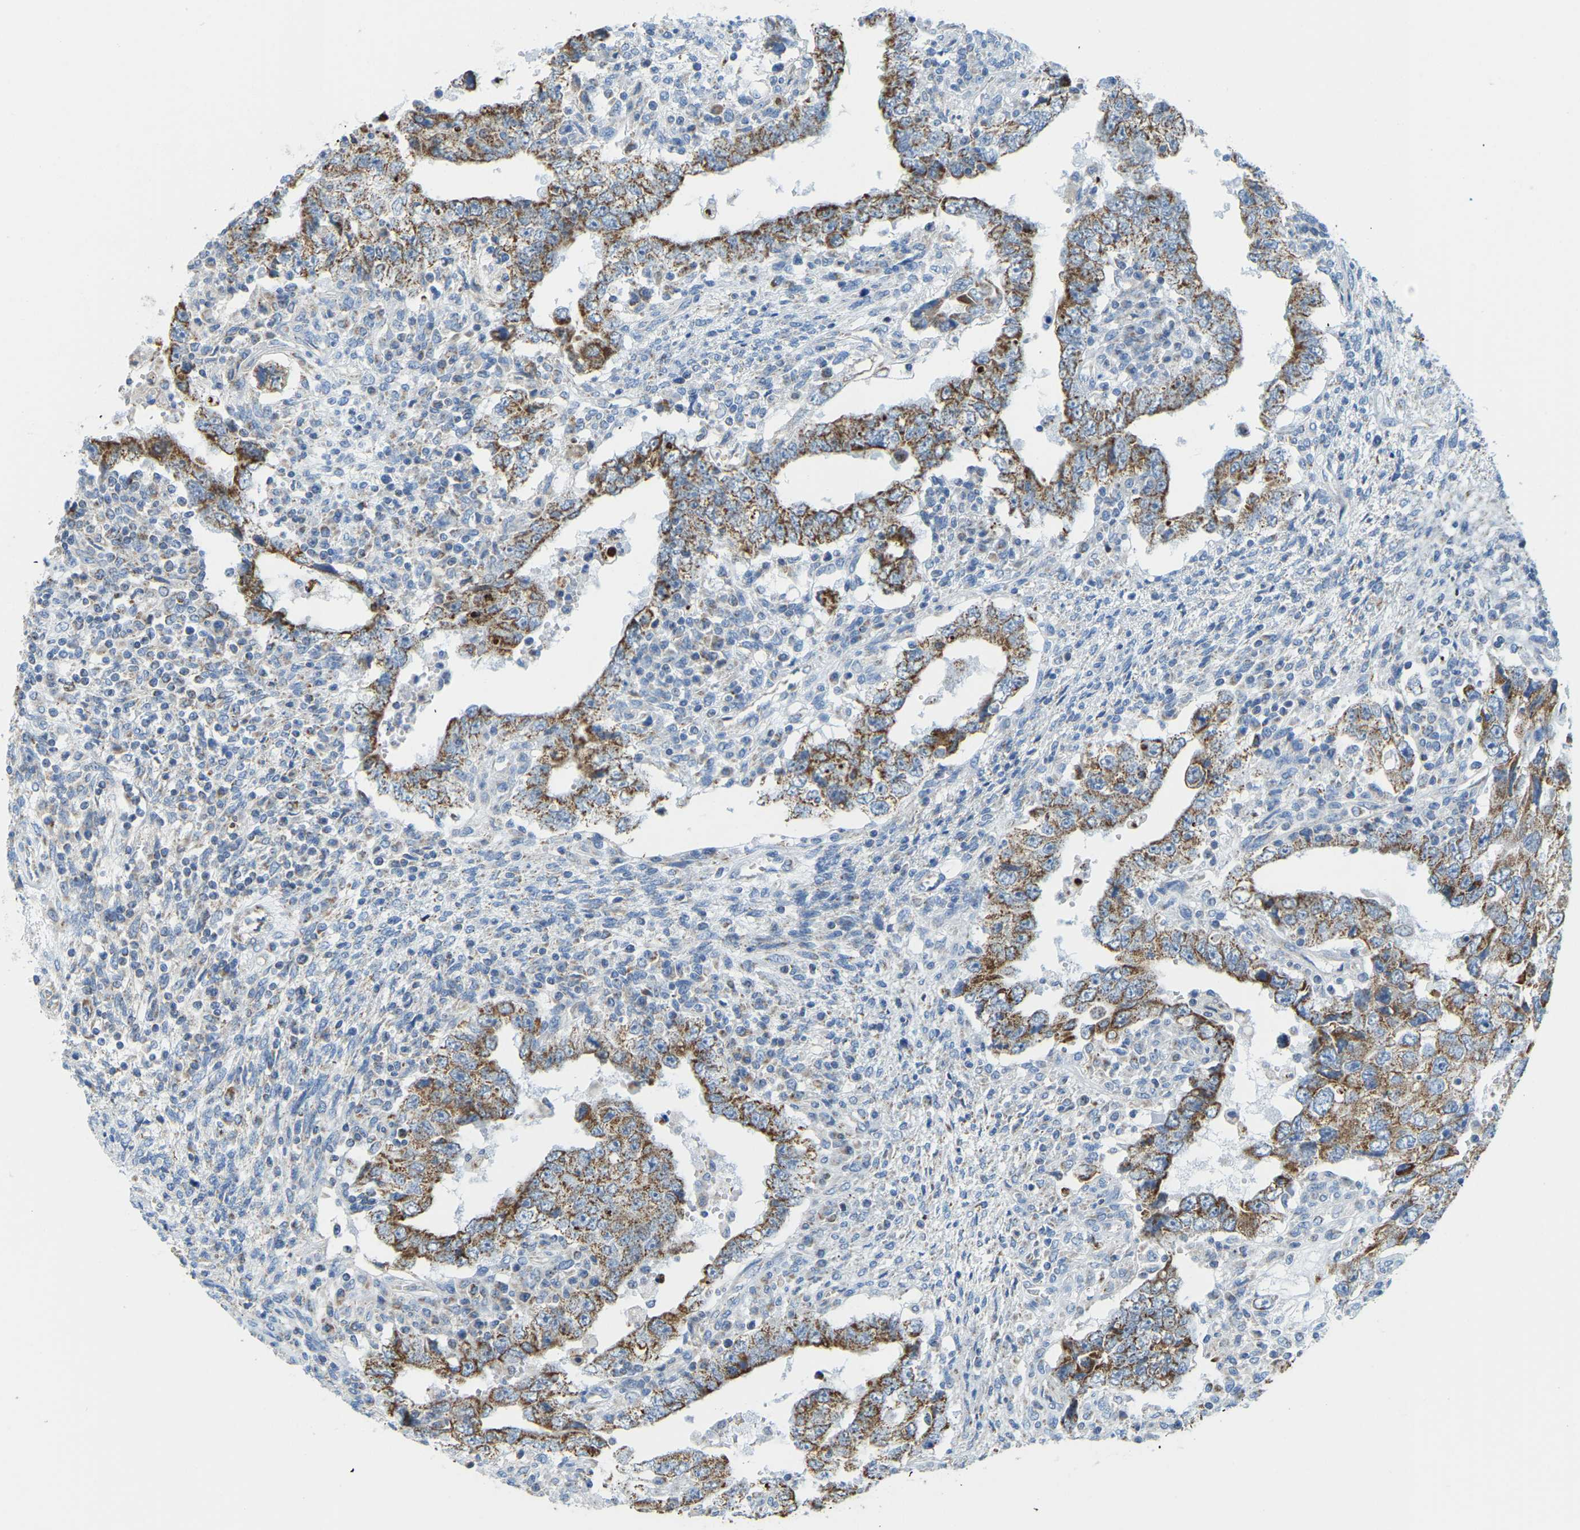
{"staining": {"intensity": "moderate", "quantity": "25%-75%", "location": "cytoplasmic/membranous"}, "tissue": "testis cancer", "cell_type": "Tumor cells", "image_type": "cancer", "snomed": [{"axis": "morphology", "description": "Carcinoma, Embryonal, NOS"}, {"axis": "topography", "description": "Testis"}], "caption": "A brown stain highlights moderate cytoplasmic/membranous expression of a protein in testis embryonal carcinoma tumor cells.", "gene": "GDA", "patient": {"sex": "male", "age": 26}}